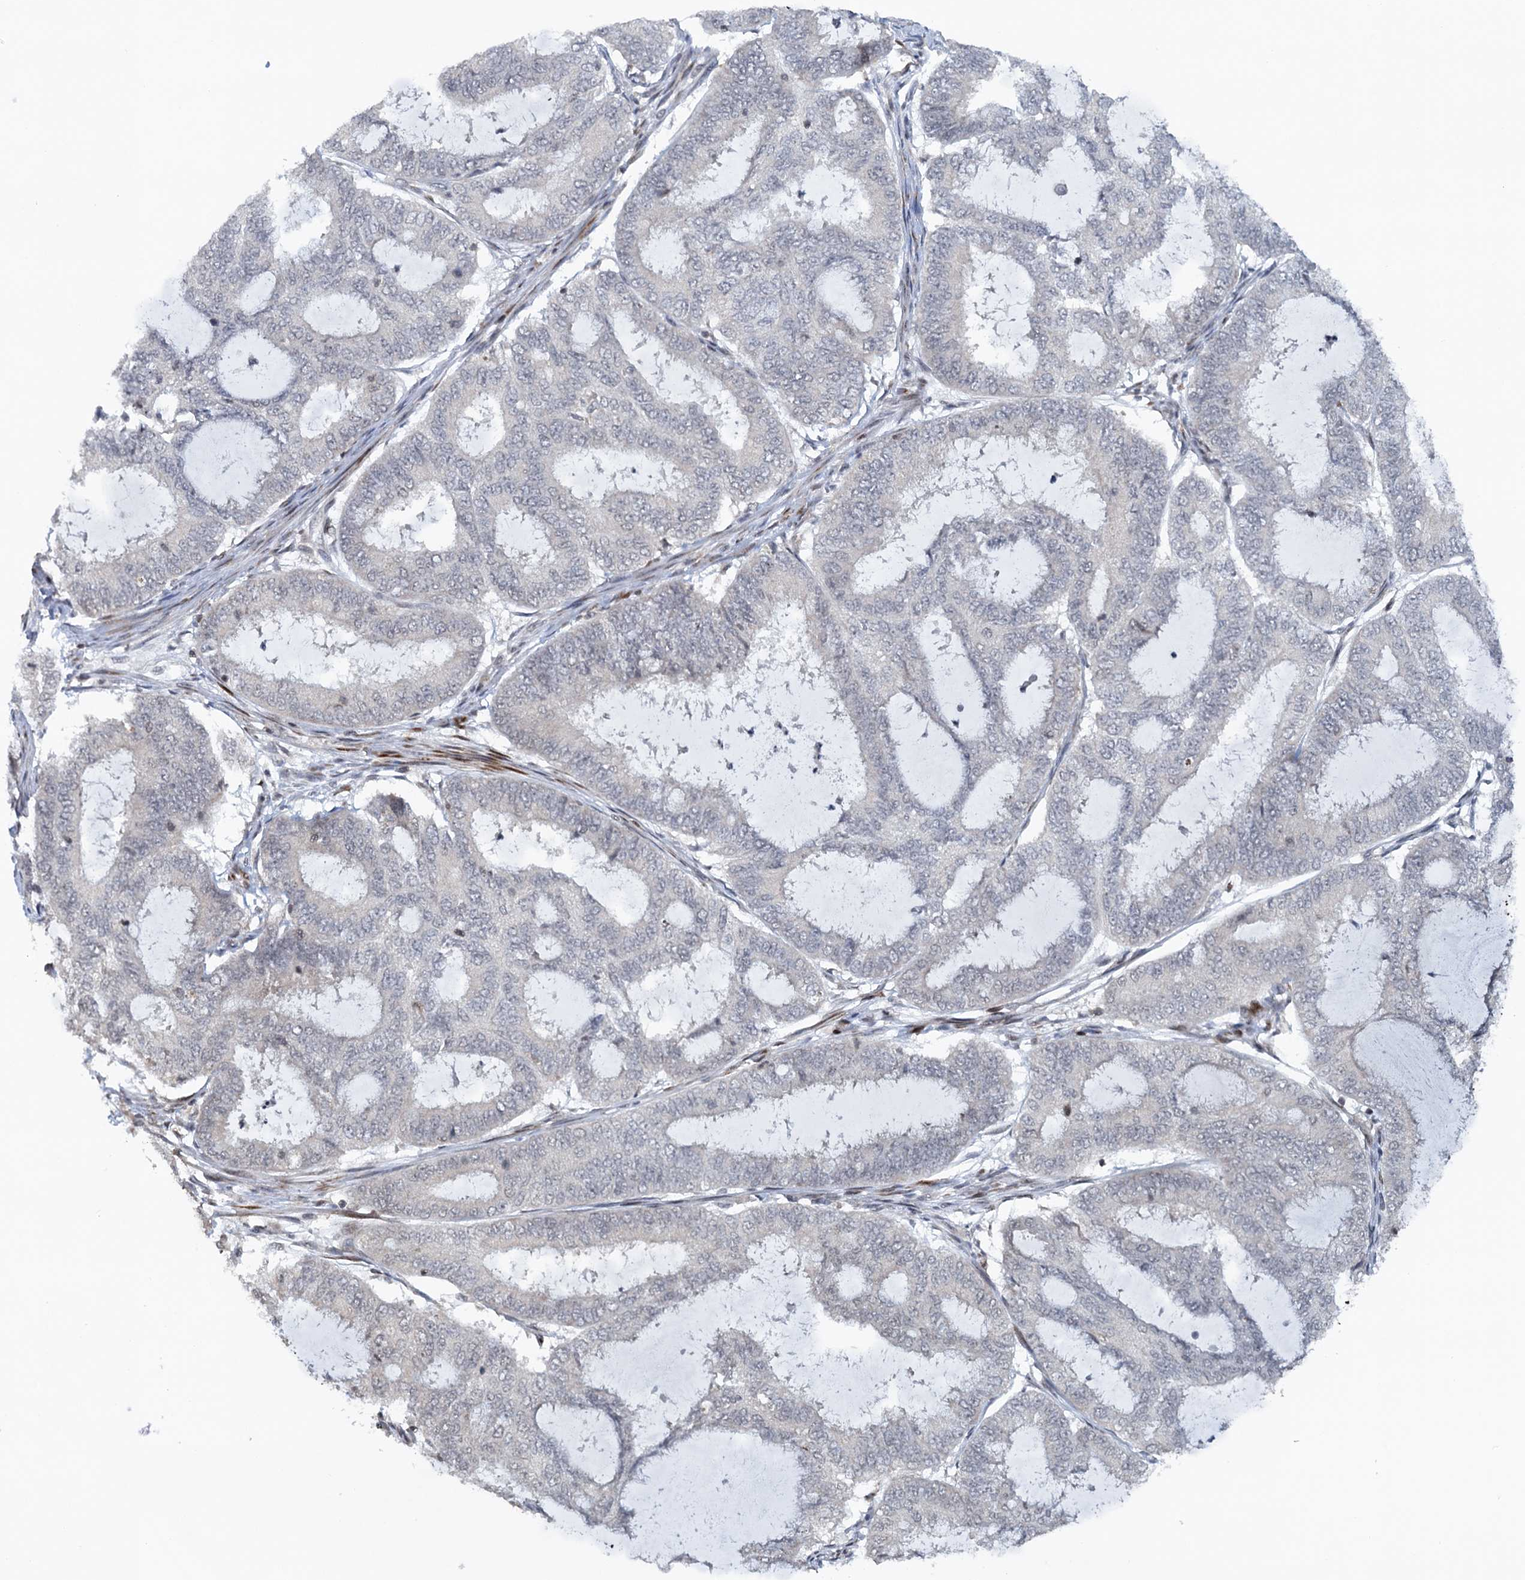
{"staining": {"intensity": "negative", "quantity": "none", "location": "none"}, "tissue": "endometrial cancer", "cell_type": "Tumor cells", "image_type": "cancer", "snomed": [{"axis": "morphology", "description": "Adenocarcinoma, NOS"}, {"axis": "topography", "description": "Endometrium"}], "caption": "Photomicrograph shows no protein positivity in tumor cells of endometrial adenocarcinoma tissue.", "gene": "FYB1", "patient": {"sex": "female", "age": 51}}